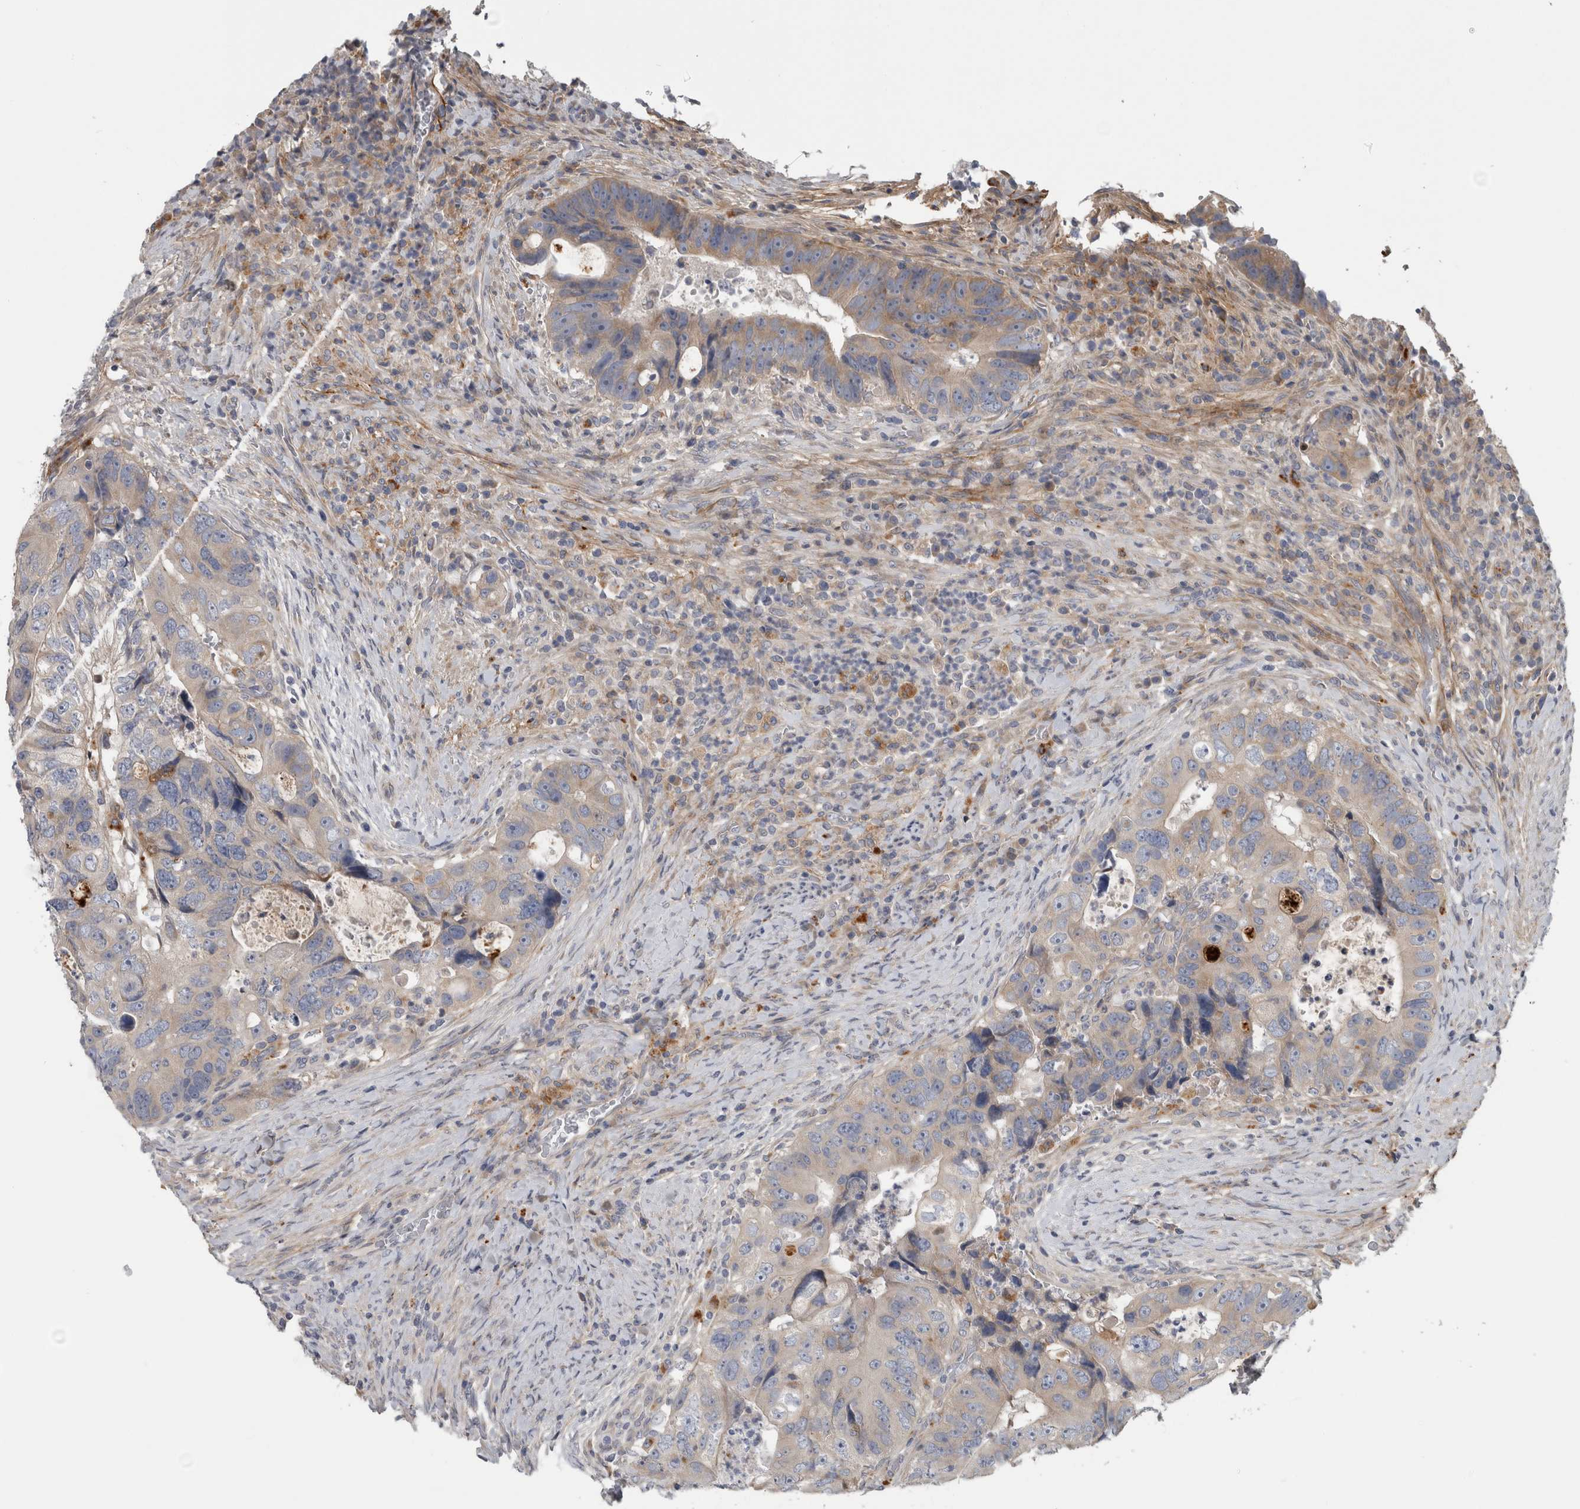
{"staining": {"intensity": "weak", "quantity": "<25%", "location": "cytoplasmic/membranous"}, "tissue": "colorectal cancer", "cell_type": "Tumor cells", "image_type": "cancer", "snomed": [{"axis": "morphology", "description": "Adenocarcinoma, NOS"}, {"axis": "topography", "description": "Rectum"}], "caption": "Tumor cells are negative for brown protein staining in colorectal cancer (adenocarcinoma).", "gene": "ATXN2", "patient": {"sex": "male", "age": 59}}